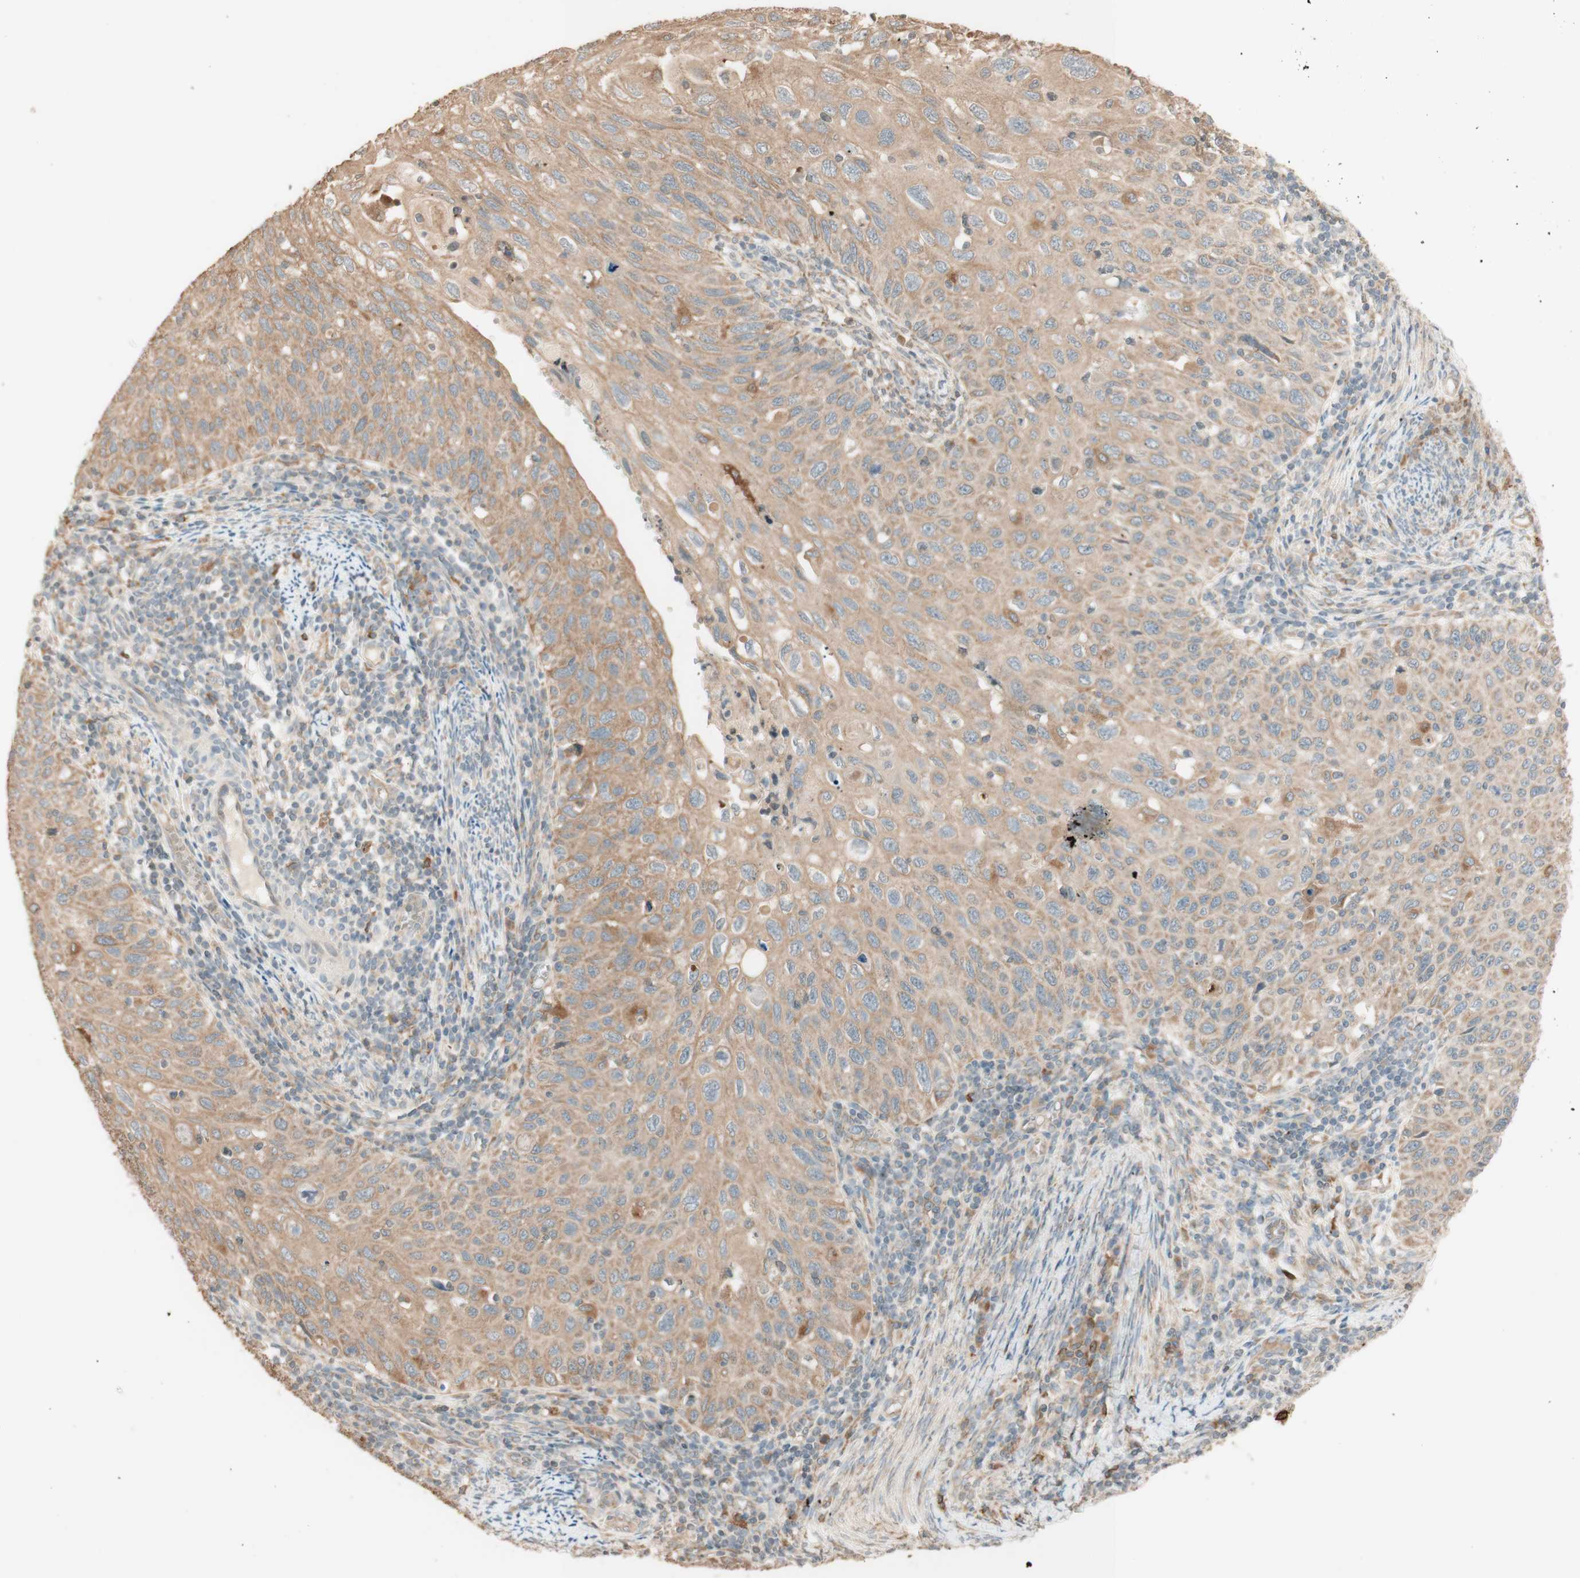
{"staining": {"intensity": "weak", "quantity": ">75%", "location": "cytoplasmic/membranous"}, "tissue": "cervical cancer", "cell_type": "Tumor cells", "image_type": "cancer", "snomed": [{"axis": "morphology", "description": "Squamous cell carcinoma, NOS"}, {"axis": "topography", "description": "Cervix"}], "caption": "Brown immunohistochemical staining in squamous cell carcinoma (cervical) shows weak cytoplasmic/membranous positivity in approximately >75% of tumor cells.", "gene": "CLCN2", "patient": {"sex": "female", "age": 70}}